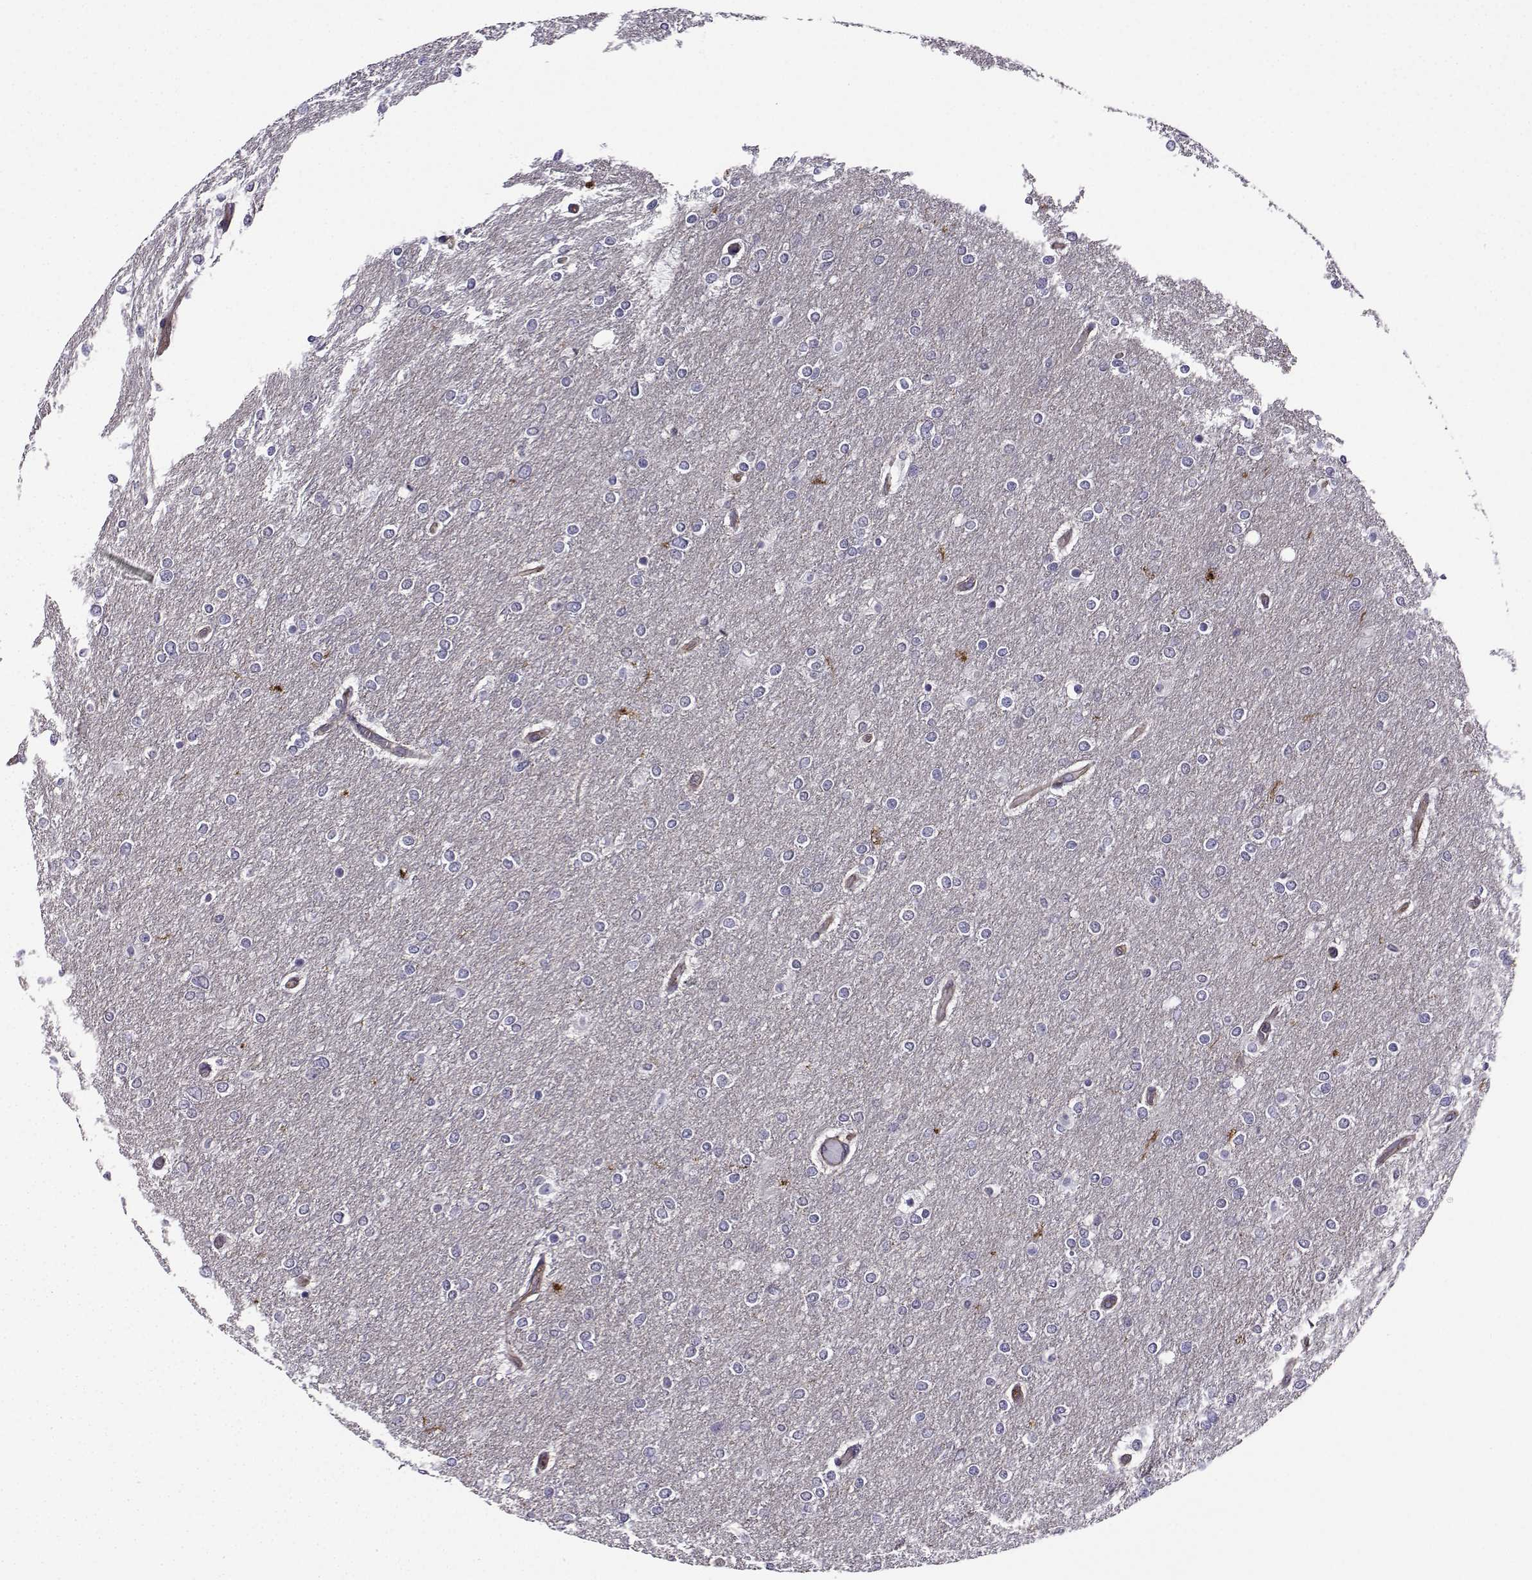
{"staining": {"intensity": "negative", "quantity": "none", "location": "none"}, "tissue": "glioma", "cell_type": "Tumor cells", "image_type": "cancer", "snomed": [{"axis": "morphology", "description": "Glioma, malignant, High grade"}, {"axis": "topography", "description": "Brain"}], "caption": "Tumor cells show no significant protein positivity in high-grade glioma (malignant). The staining was performed using DAB to visualize the protein expression in brown, while the nuclei were stained in blue with hematoxylin (Magnification: 20x).", "gene": "ITGB8", "patient": {"sex": "female", "age": 61}}